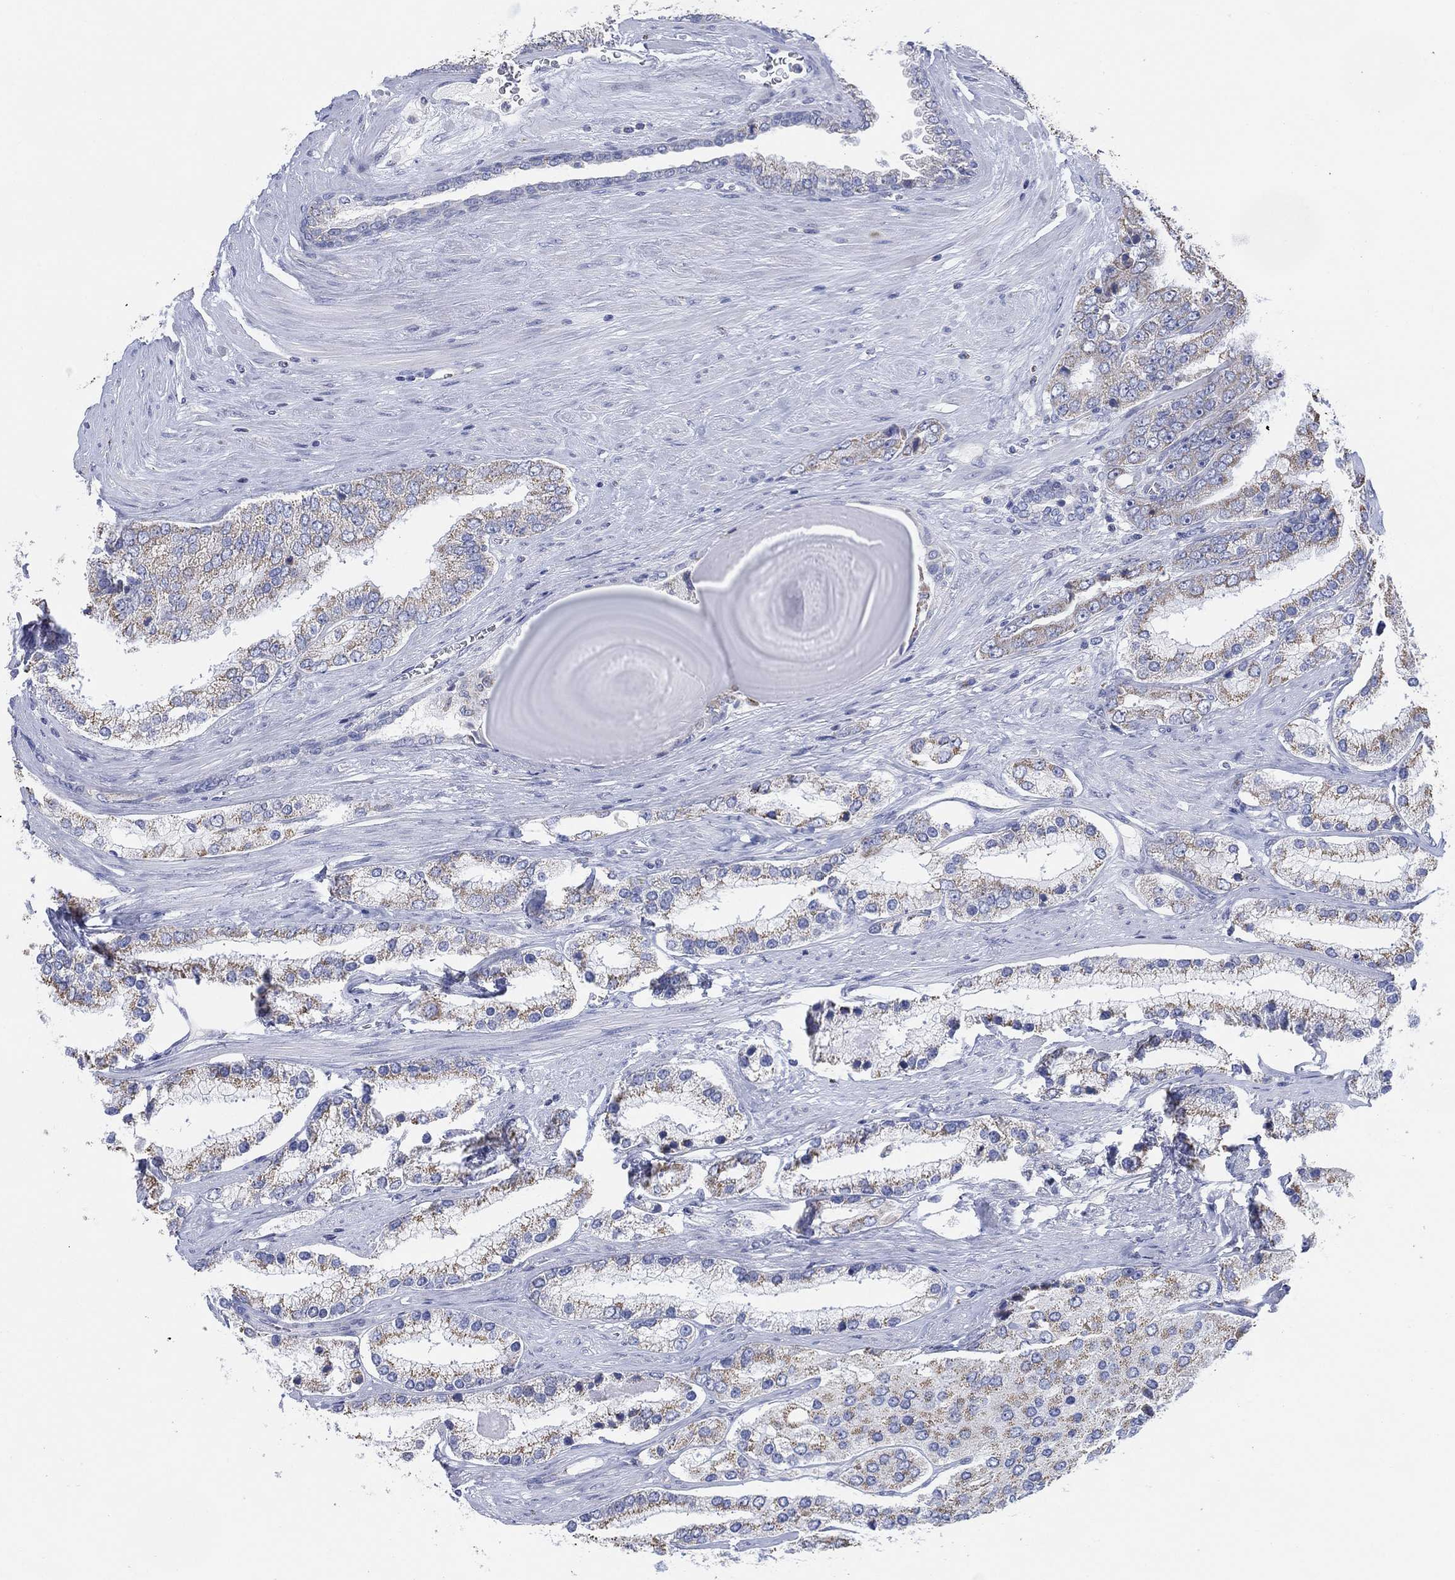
{"staining": {"intensity": "weak", "quantity": "<25%", "location": "cytoplasmic/membranous"}, "tissue": "prostate cancer", "cell_type": "Tumor cells", "image_type": "cancer", "snomed": [{"axis": "morphology", "description": "Adenocarcinoma, Low grade"}, {"axis": "topography", "description": "Prostate"}], "caption": "The histopathology image reveals no significant positivity in tumor cells of low-grade adenocarcinoma (prostate).", "gene": "CFTR", "patient": {"sex": "male", "age": 69}}